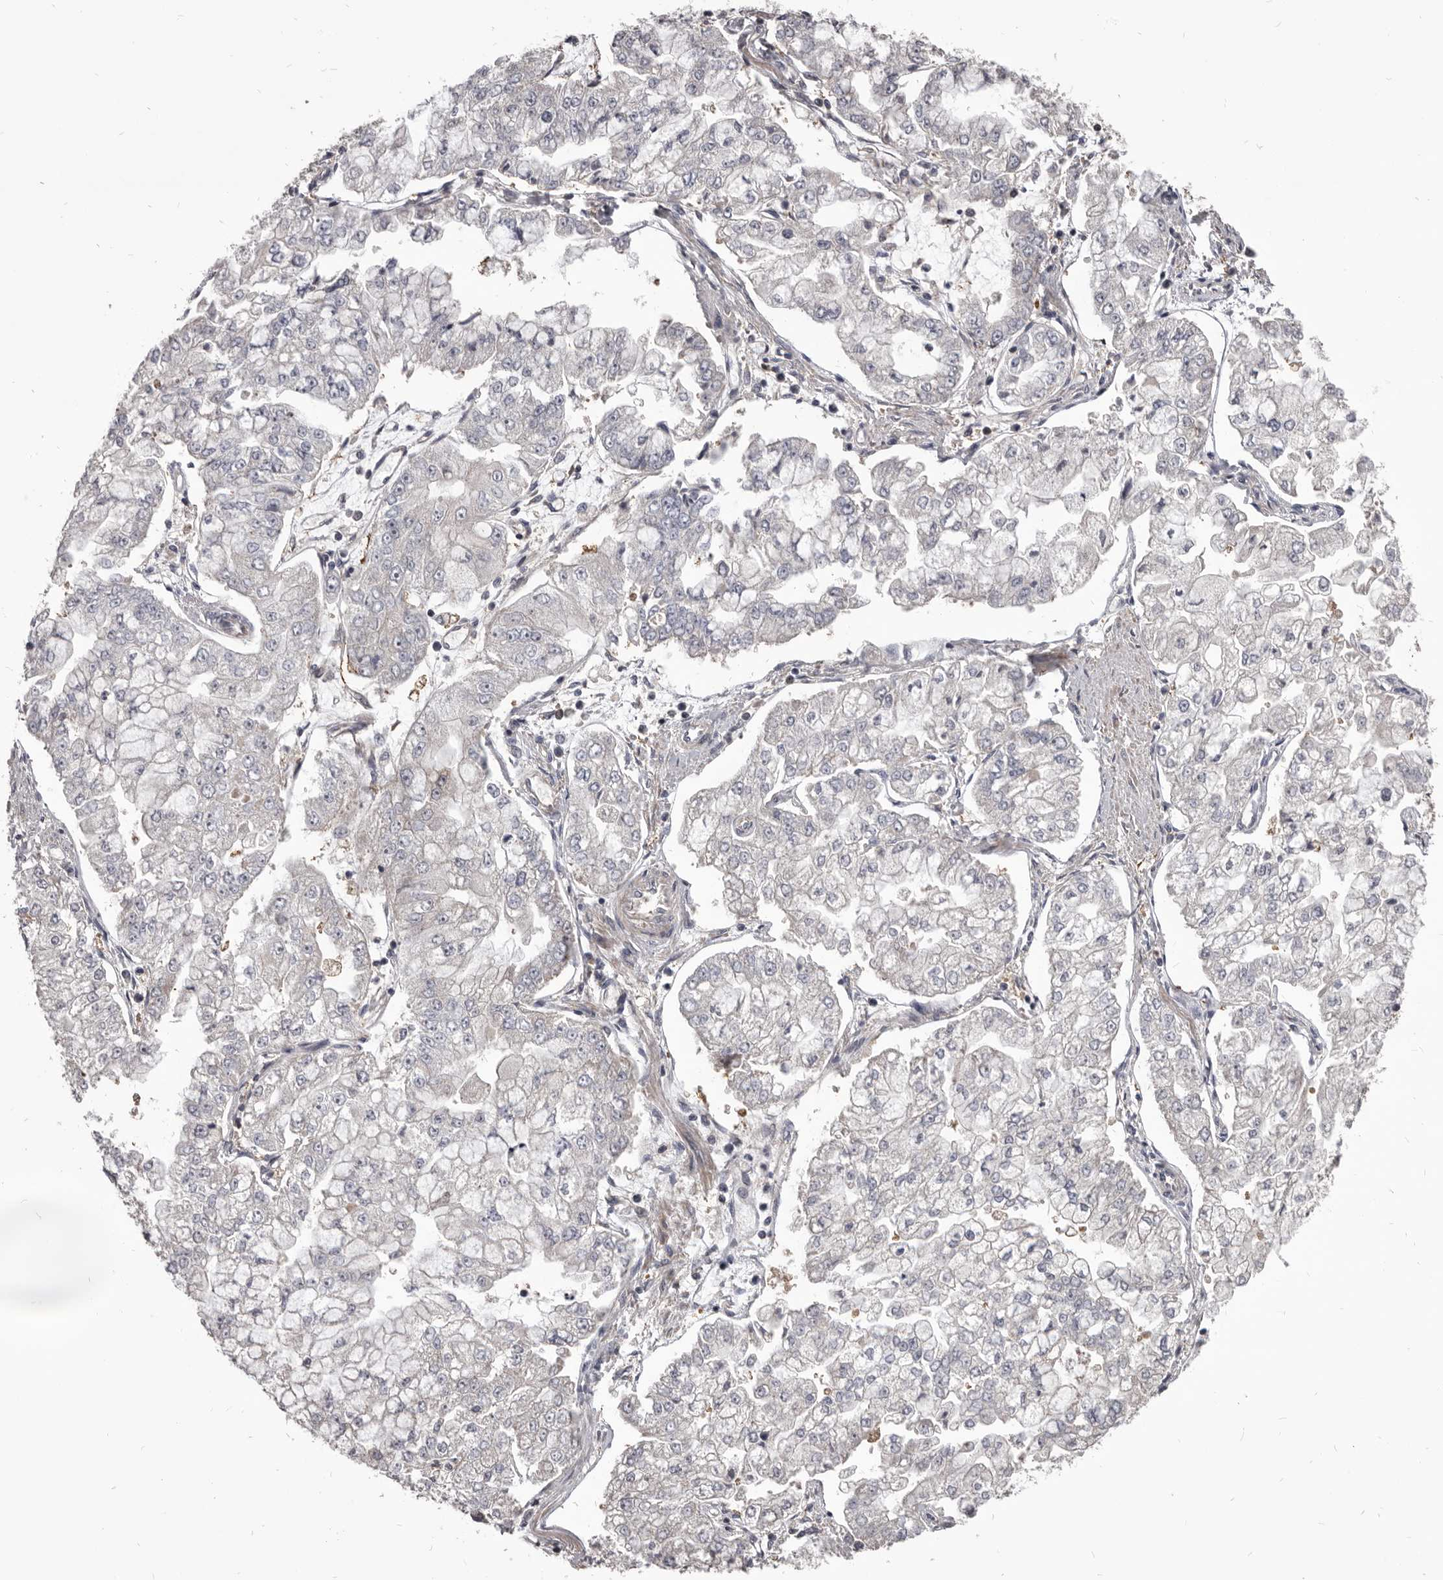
{"staining": {"intensity": "negative", "quantity": "none", "location": "none"}, "tissue": "stomach cancer", "cell_type": "Tumor cells", "image_type": "cancer", "snomed": [{"axis": "morphology", "description": "Adenocarcinoma, NOS"}, {"axis": "topography", "description": "Stomach"}], "caption": "This is a micrograph of IHC staining of stomach cancer, which shows no staining in tumor cells.", "gene": "MAP3K14", "patient": {"sex": "male", "age": 76}}